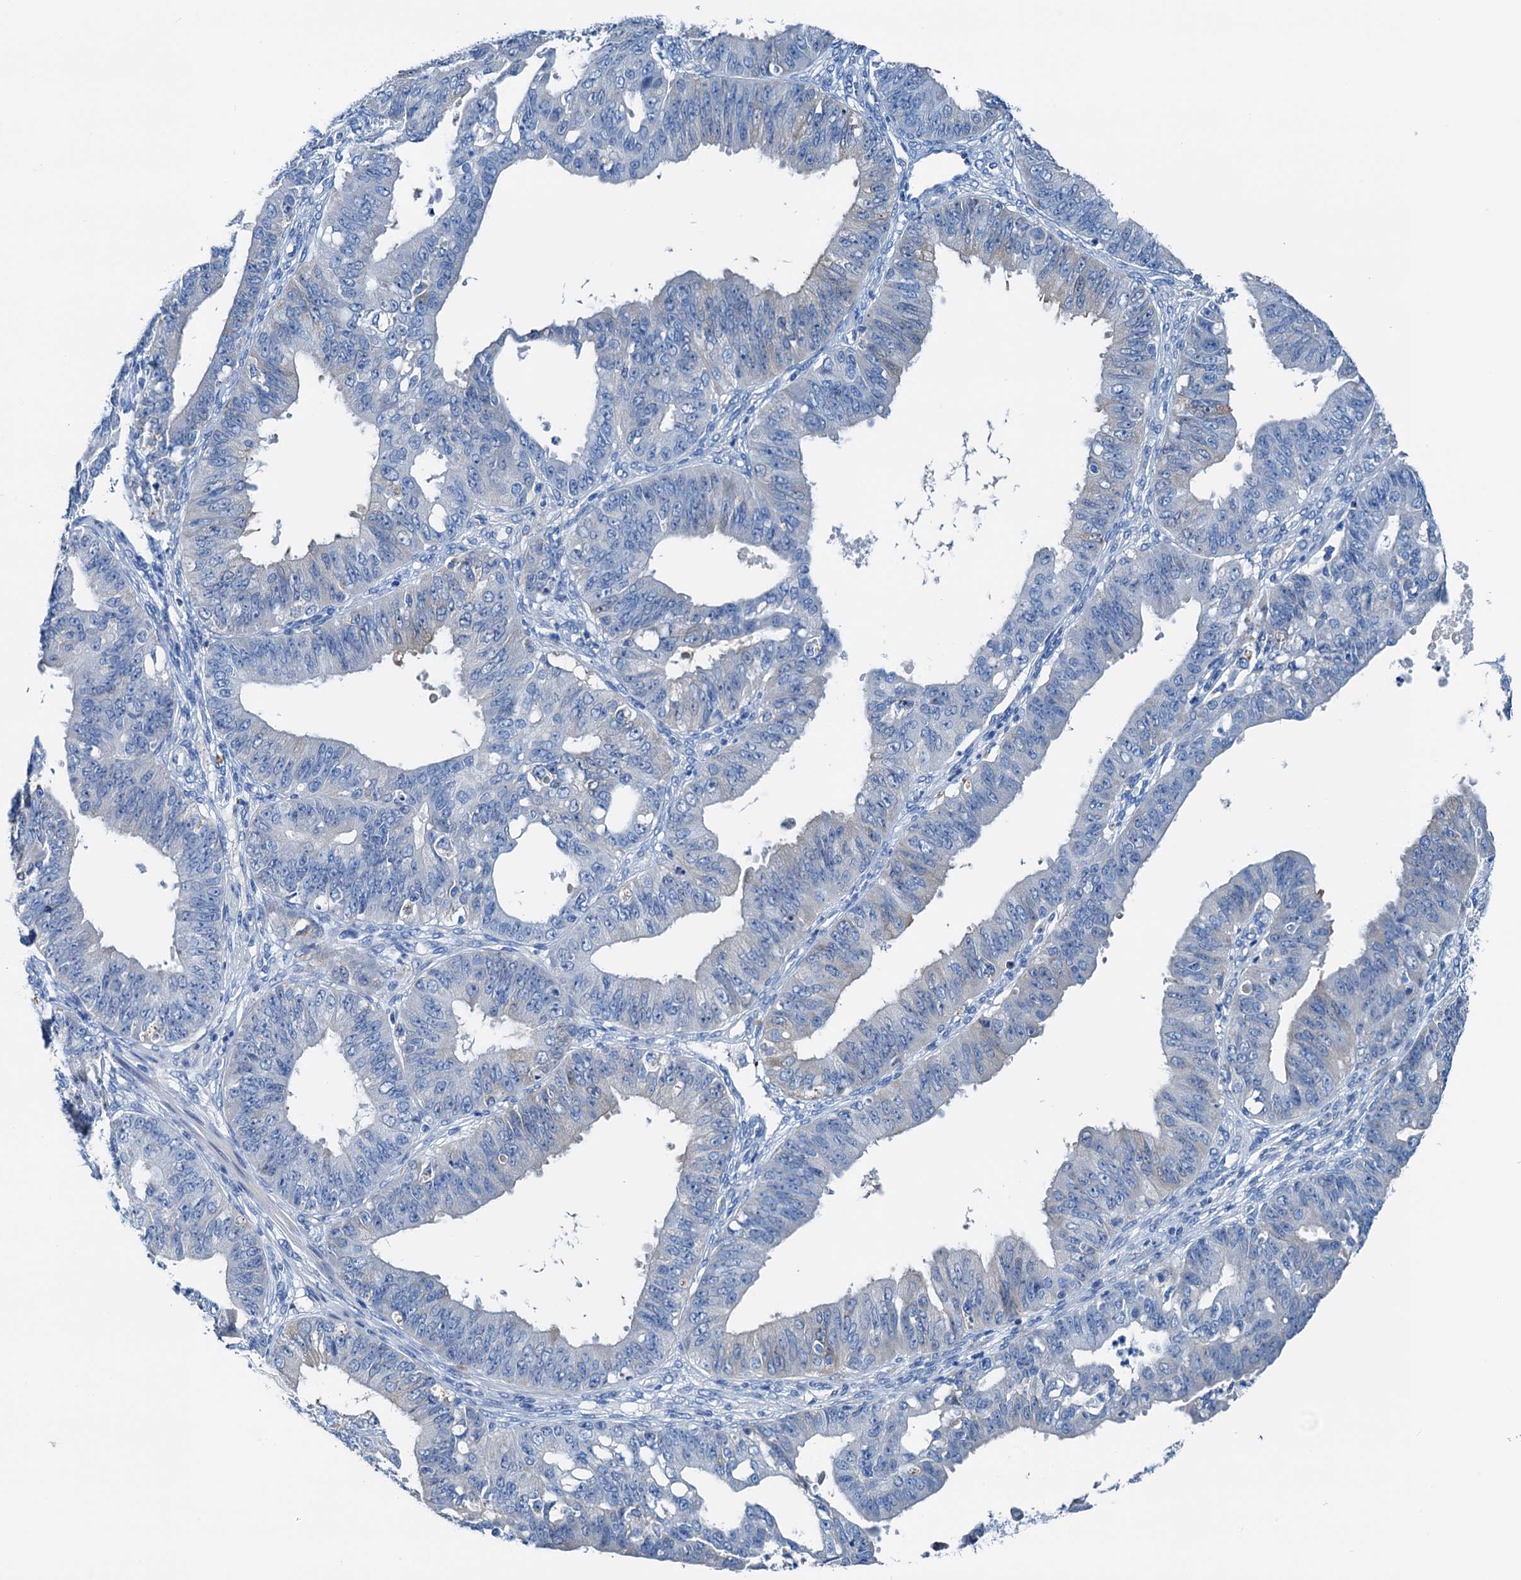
{"staining": {"intensity": "negative", "quantity": "none", "location": "none"}, "tissue": "ovarian cancer", "cell_type": "Tumor cells", "image_type": "cancer", "snomed": [{"axis": "morphology", "description": "Carcinoma, endometroid"}, {"axis": "topography", "description": "Appendix"}, {"axis": "topography", "description": "Ovary"}], "caption": "IHC photomicrograph of human ovarian cancer (endometroid carcinoma) stained for a protein (brown), which reveals no staining in tumor cells. (Stains: DAB immunohistochemistry with hematoxylin counter stain, Microscopy: brightfield microscopy at high magnification).", "gene": "C1QTNF4", "patient": {"sex": "female", "age": 42}}